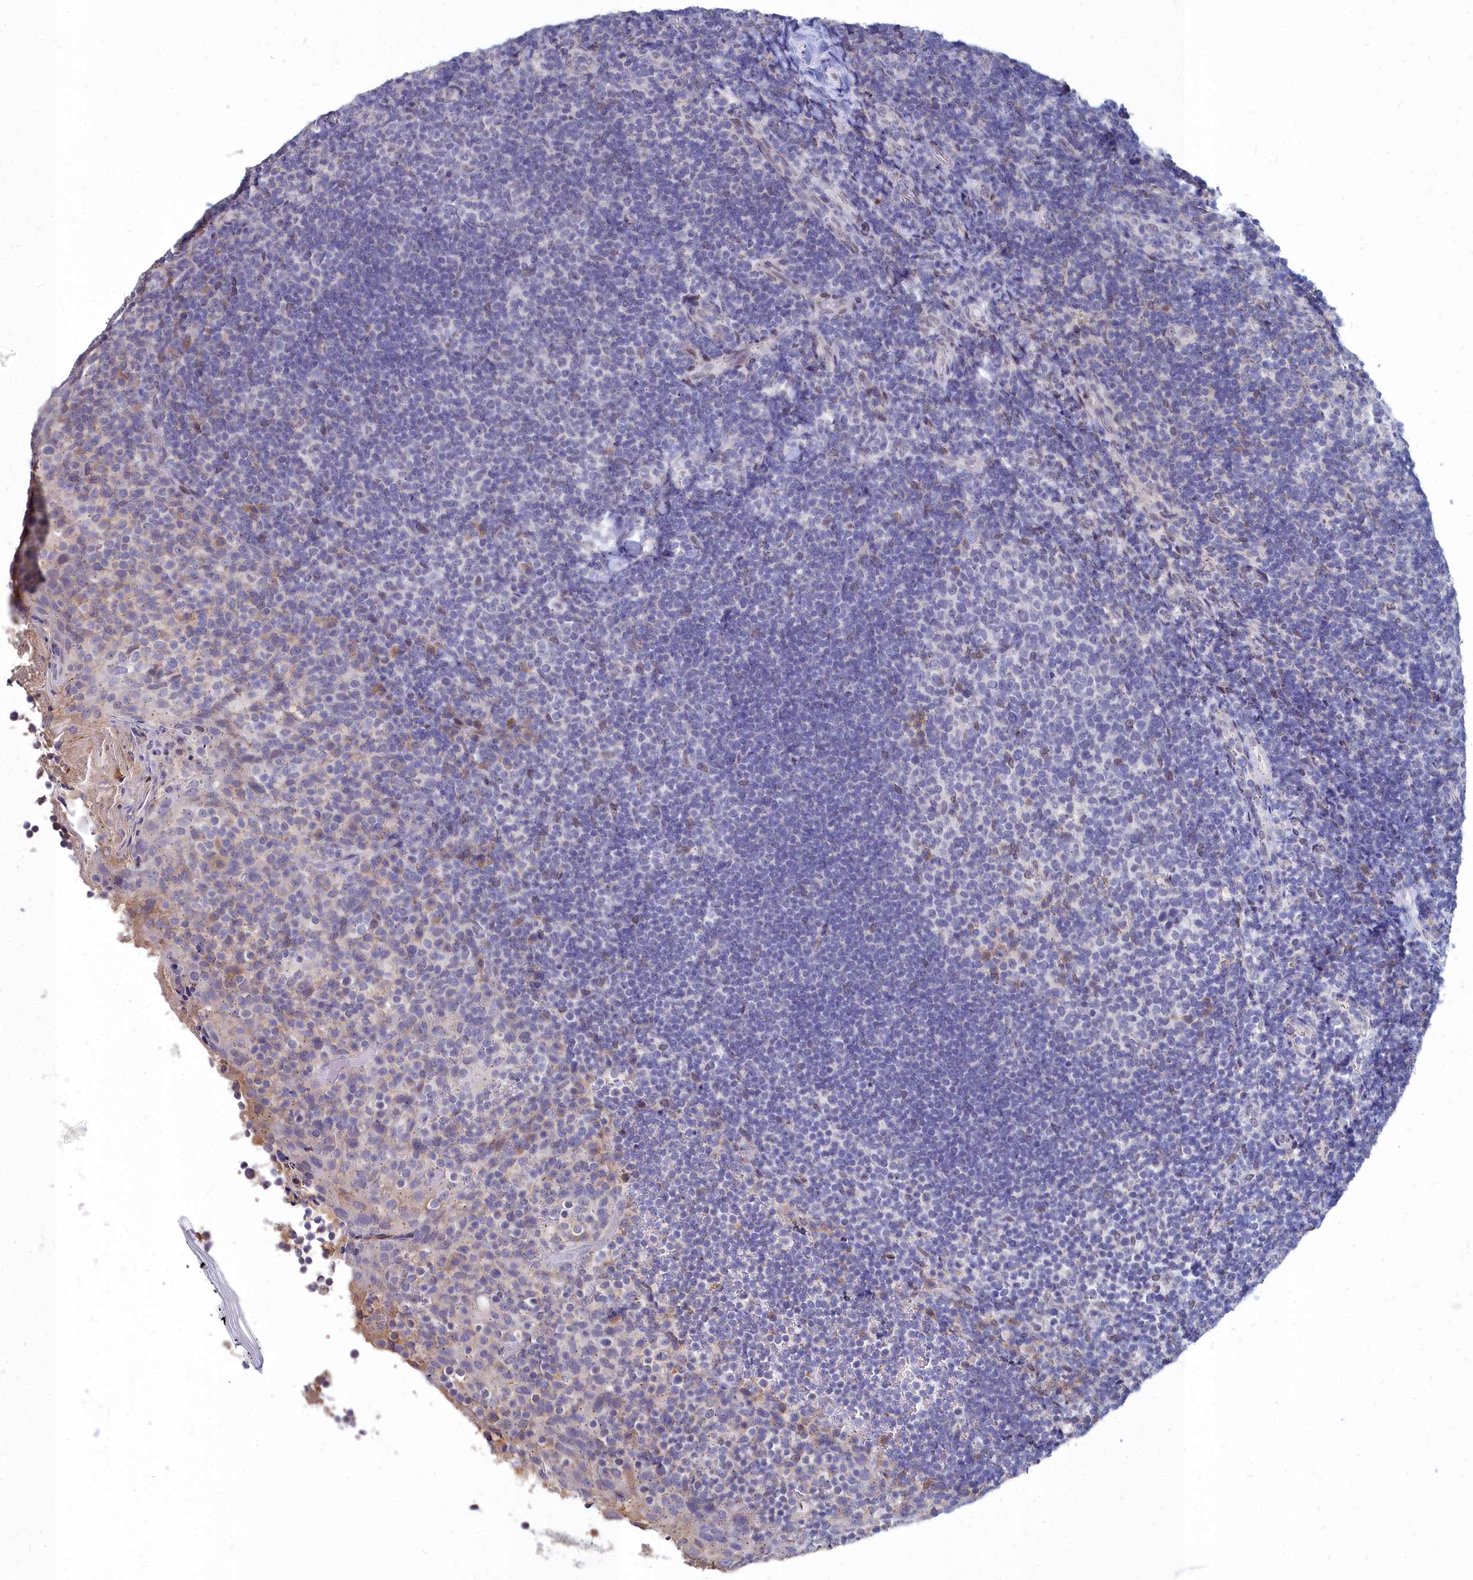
{"staining": {"intensity": "weak", "quantity": "<25%", "location": "cytoplasmic/membranous"}, "tissue": "tonsil", "cell_type": "Germinal center cells", "image_type": "normal", "snomed": [{"axis": "morphology", "description": "Normal tissue, NOS"}, {"axis": "topography", "description": "Tonsil"}], "caption": "High power microscopy histopathology image of an immunohistochemistry (IHC) photomicrograph of normal tonsil, revealing no significant staining in germinal center cells. (Immunohistochemistry (ihc), brightfield microscopy, high magnification).", "gene": "NOXA1", "patient": {"sex": "female", "age": 10}}